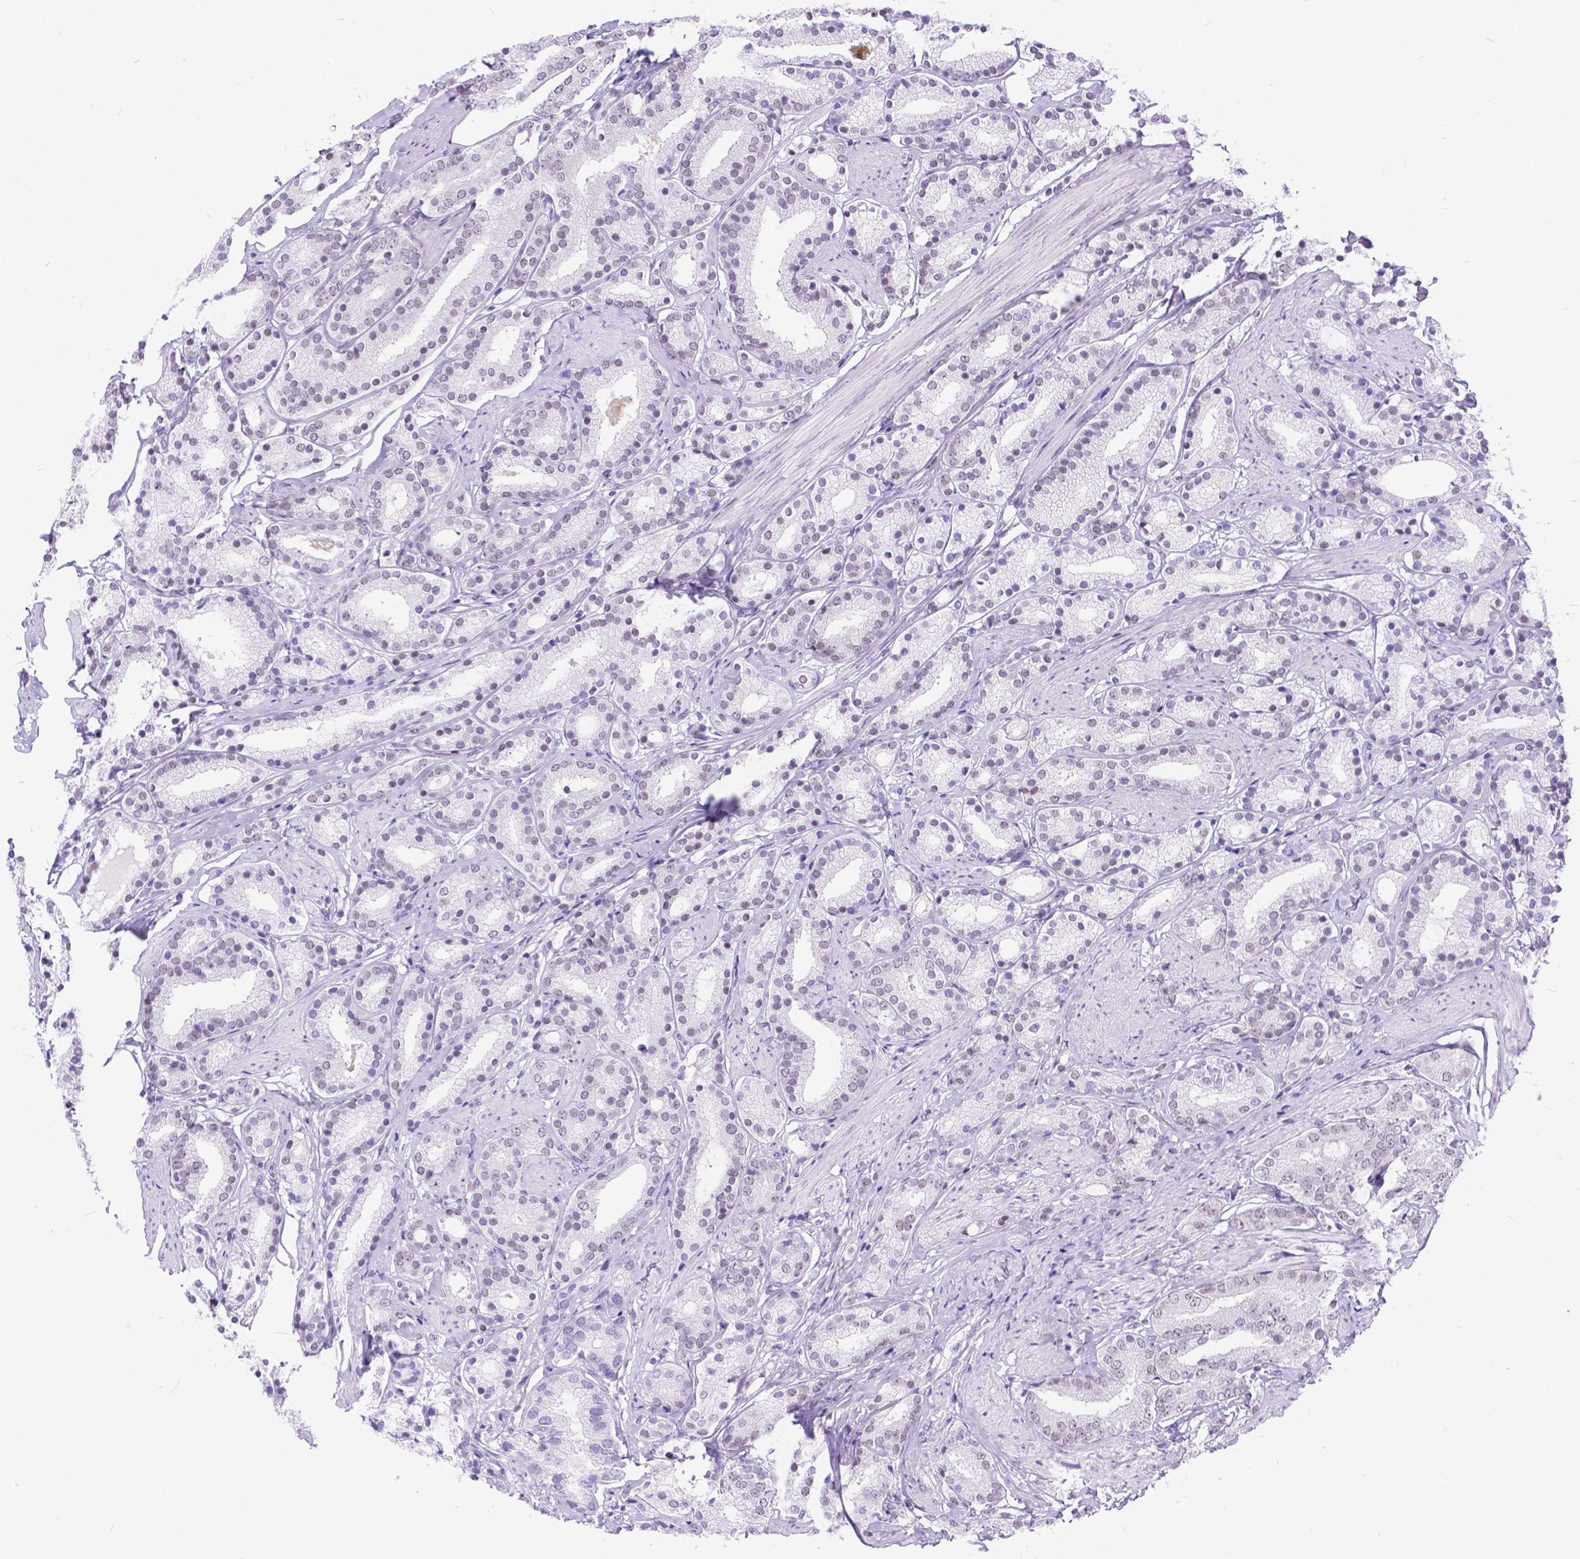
{"staining": {"intensity": "weak", "quantity": "<25%", "location": "nuclear"}, "tissue": "prostate cancer", "cell_type": "Tumor cells", "image_type": "cancer", "snomed": [{"axis": "morphology", "description": "Adenocarcinoma, High grade"}, {"axis": "topography", "description": "Prostate"}], "caption": "This histopathology image is of prostate cancer (adenocarcinoma (high-grade)) stained with IHC to label a protein in brown with the nuclei are counter-stained blue. There is no staining in tumor cells.", "gene": "FAM124B", "patient": {"sex": "male", "age": 63}}